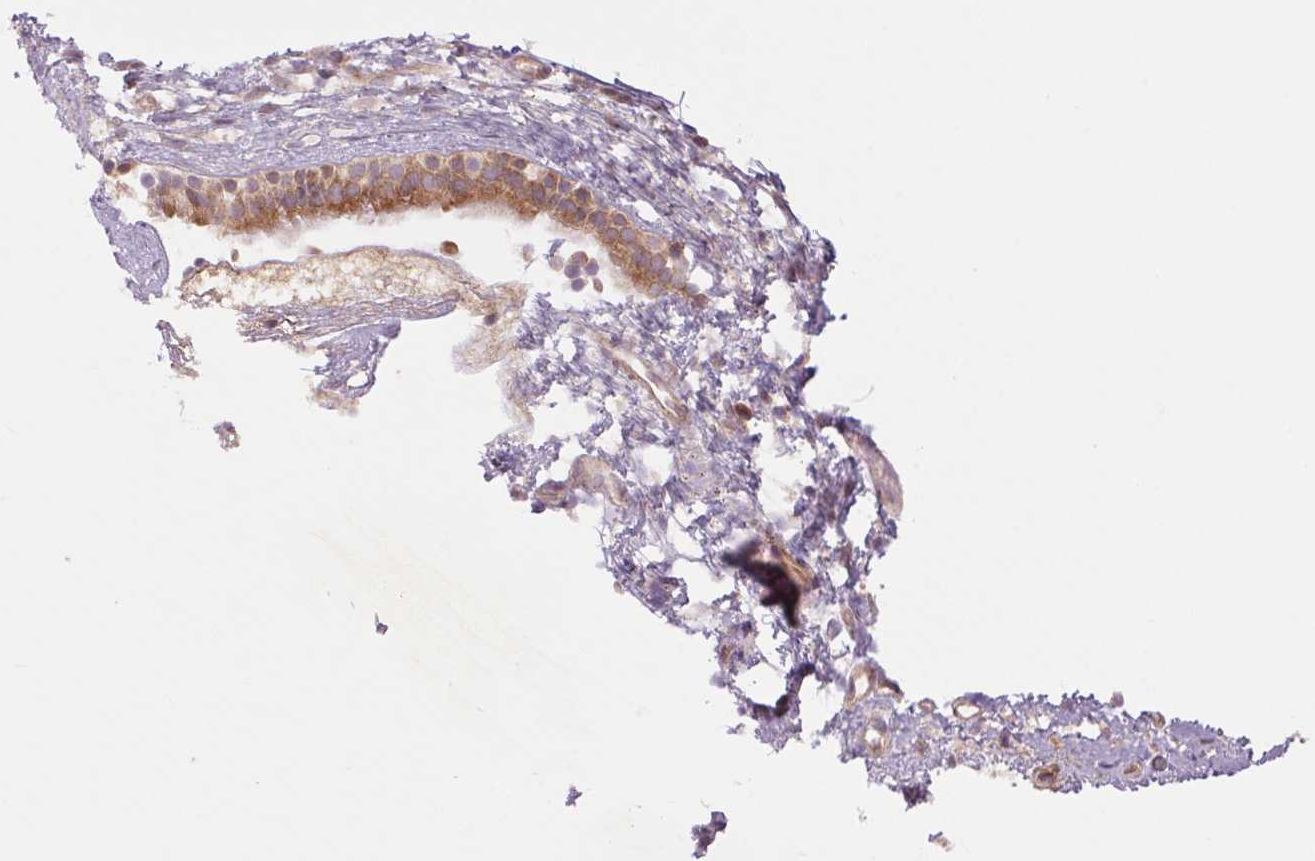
{"staining": {"intensity": "moderate", "quantity": ">75%", "location": "cytoplasmic/membranous"}, "tissue": "nasopharynx", "cell_type": "Respiratory epithelial cells", "image_type": "normal", "snomed": [{"axis": "morphology", "description": "Normal tissue, NOS"}, {"axis": "topography", "description": "Nasopharynx"}], "caption": "Human nasopharynx stained with a brown dye demonstrates moderate cytoplasmic/membranous positive expression in about >75% of respiratory epithelial cells.", "gene": "BTF3L4", "patient": {"sex": "male", "age": 24}}